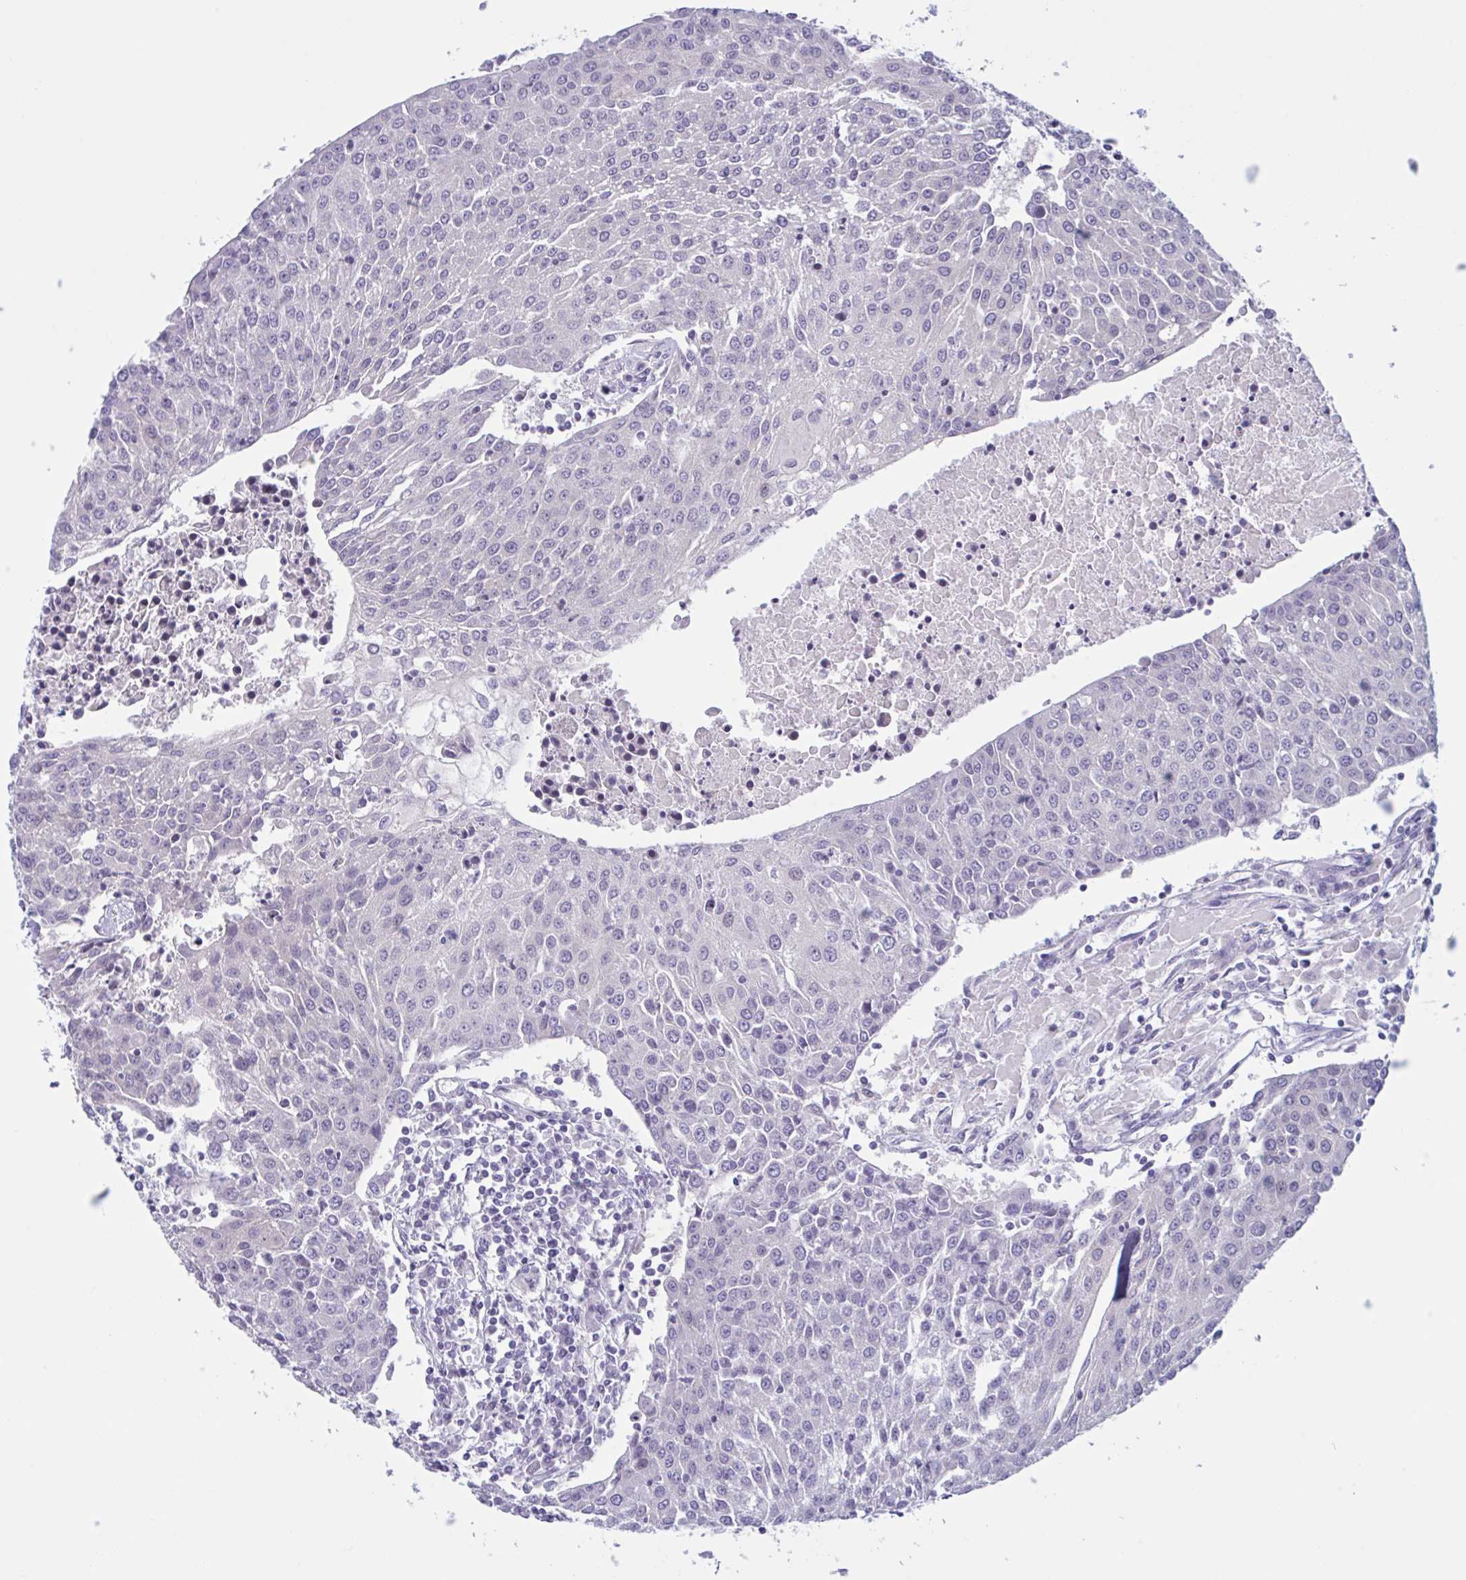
{"staining": {"intensity": "negative", "quantity": "none", "location": "none"}, "tissue": "urothelial cancer", "cell_type": "Tumor cells", "image_type": "cancer", "snomed": [{"axis": "morphology", "description": "Urothelial carcinoma, High grade"}, {"axis": "topography", "description": "Urinary bladder"}], "caption": "IHC of urothelial carcinoma (high-grade) shows no staining in tumor cells.", "gene": "NAA30", "patient": {"sex": "female", "age": 85}}